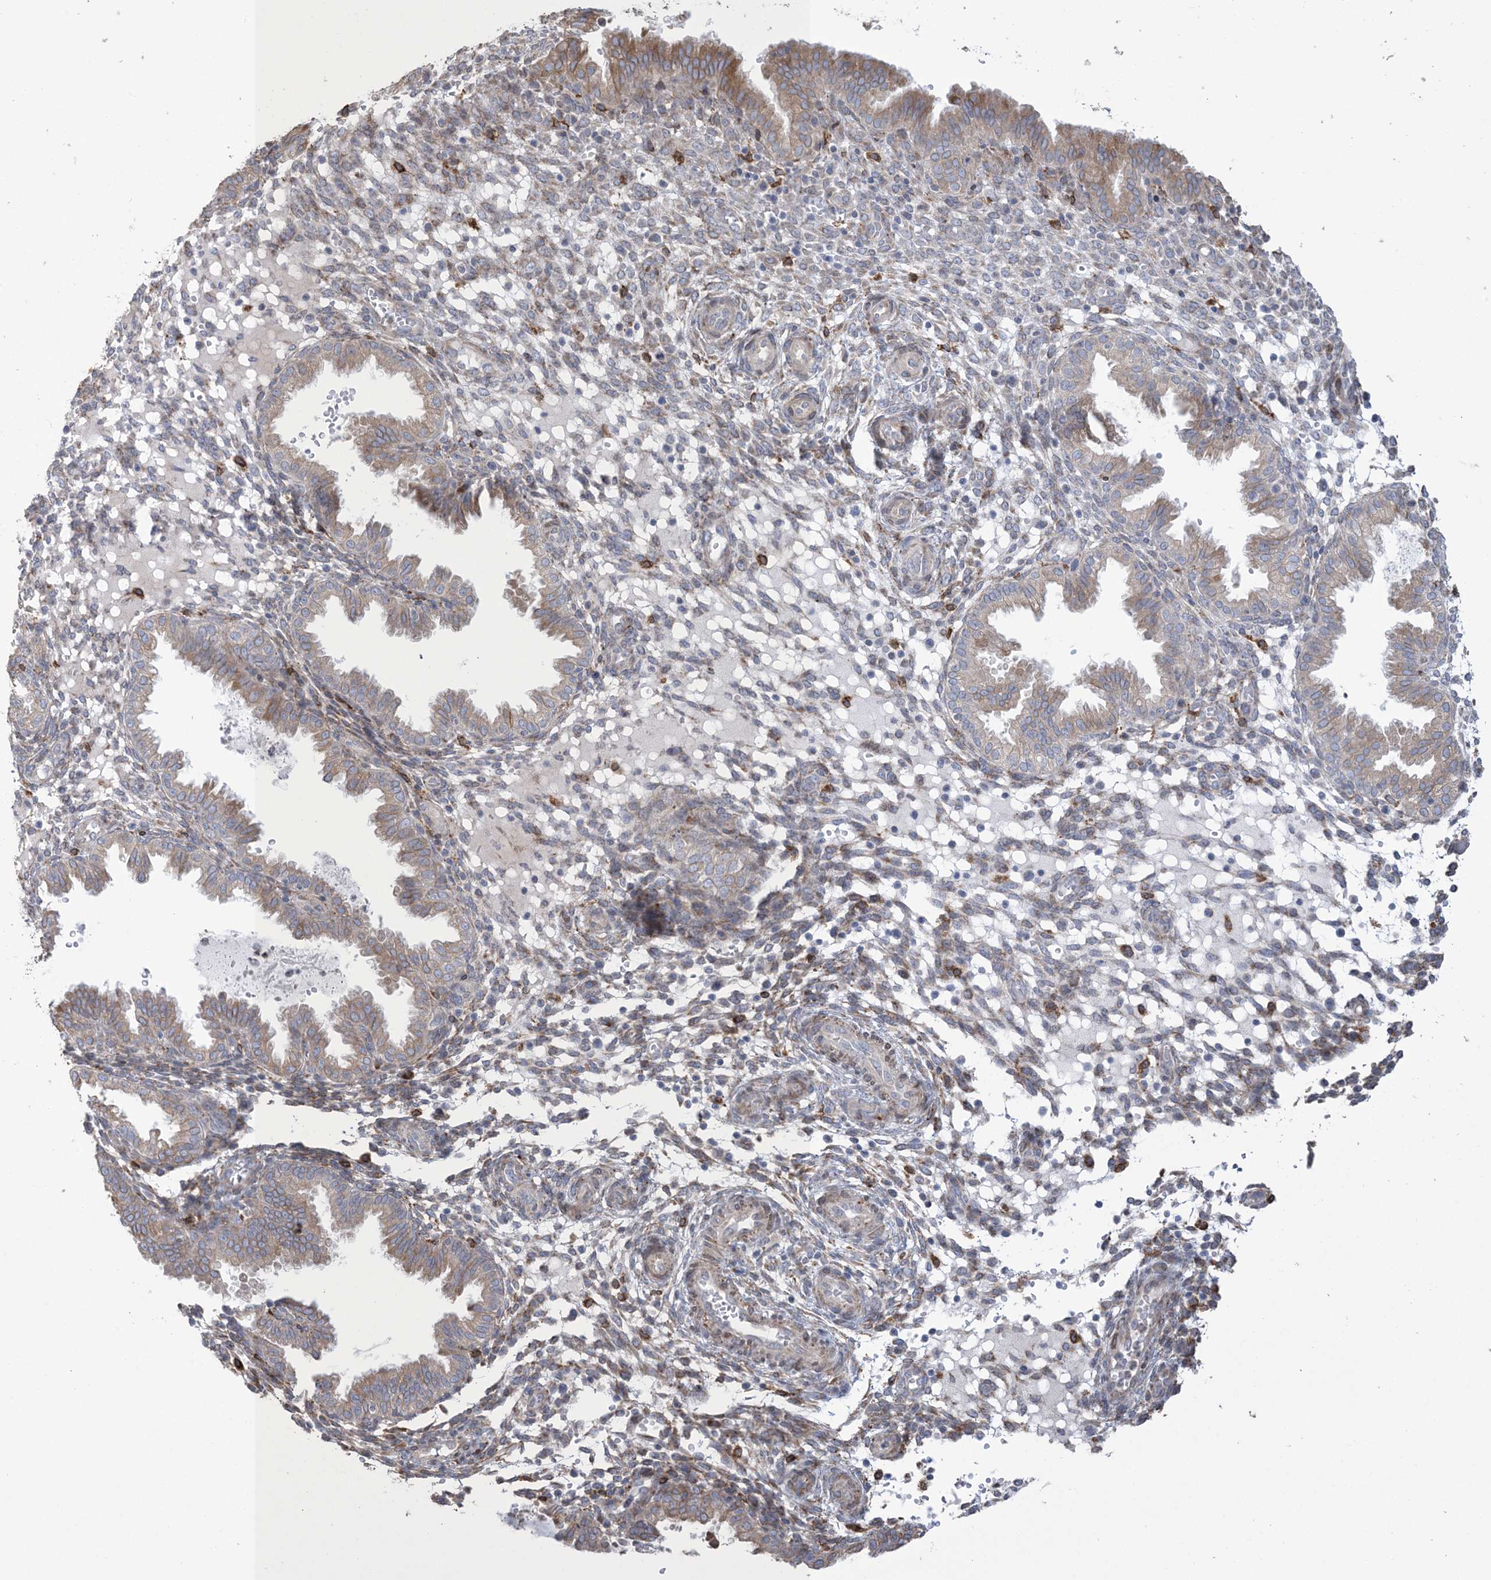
{"staining": {"intensity": "moderate", "quantity": "<25%", "location": "cytoplasmic/membranous"}, "tissue": "endometrium", "cell_type": "Cells in endometrial stroma", "image_type": "normal", "snomed": [{"axis": "morphology", "description": "Normal tissue, NOS"}, {"axis": "topography", "description": "Endometrium"}], "caption": "High-power microscopy captured an immunohistochemistry (IHC) photomicrograph of unremarkable endometrium, revealing moderate cytoplasmic/membranous staining in approximately <25% of cells in endometrial stroma.", "gene": "SHANK1", "patient": {"sex": "female", "age": 33}}